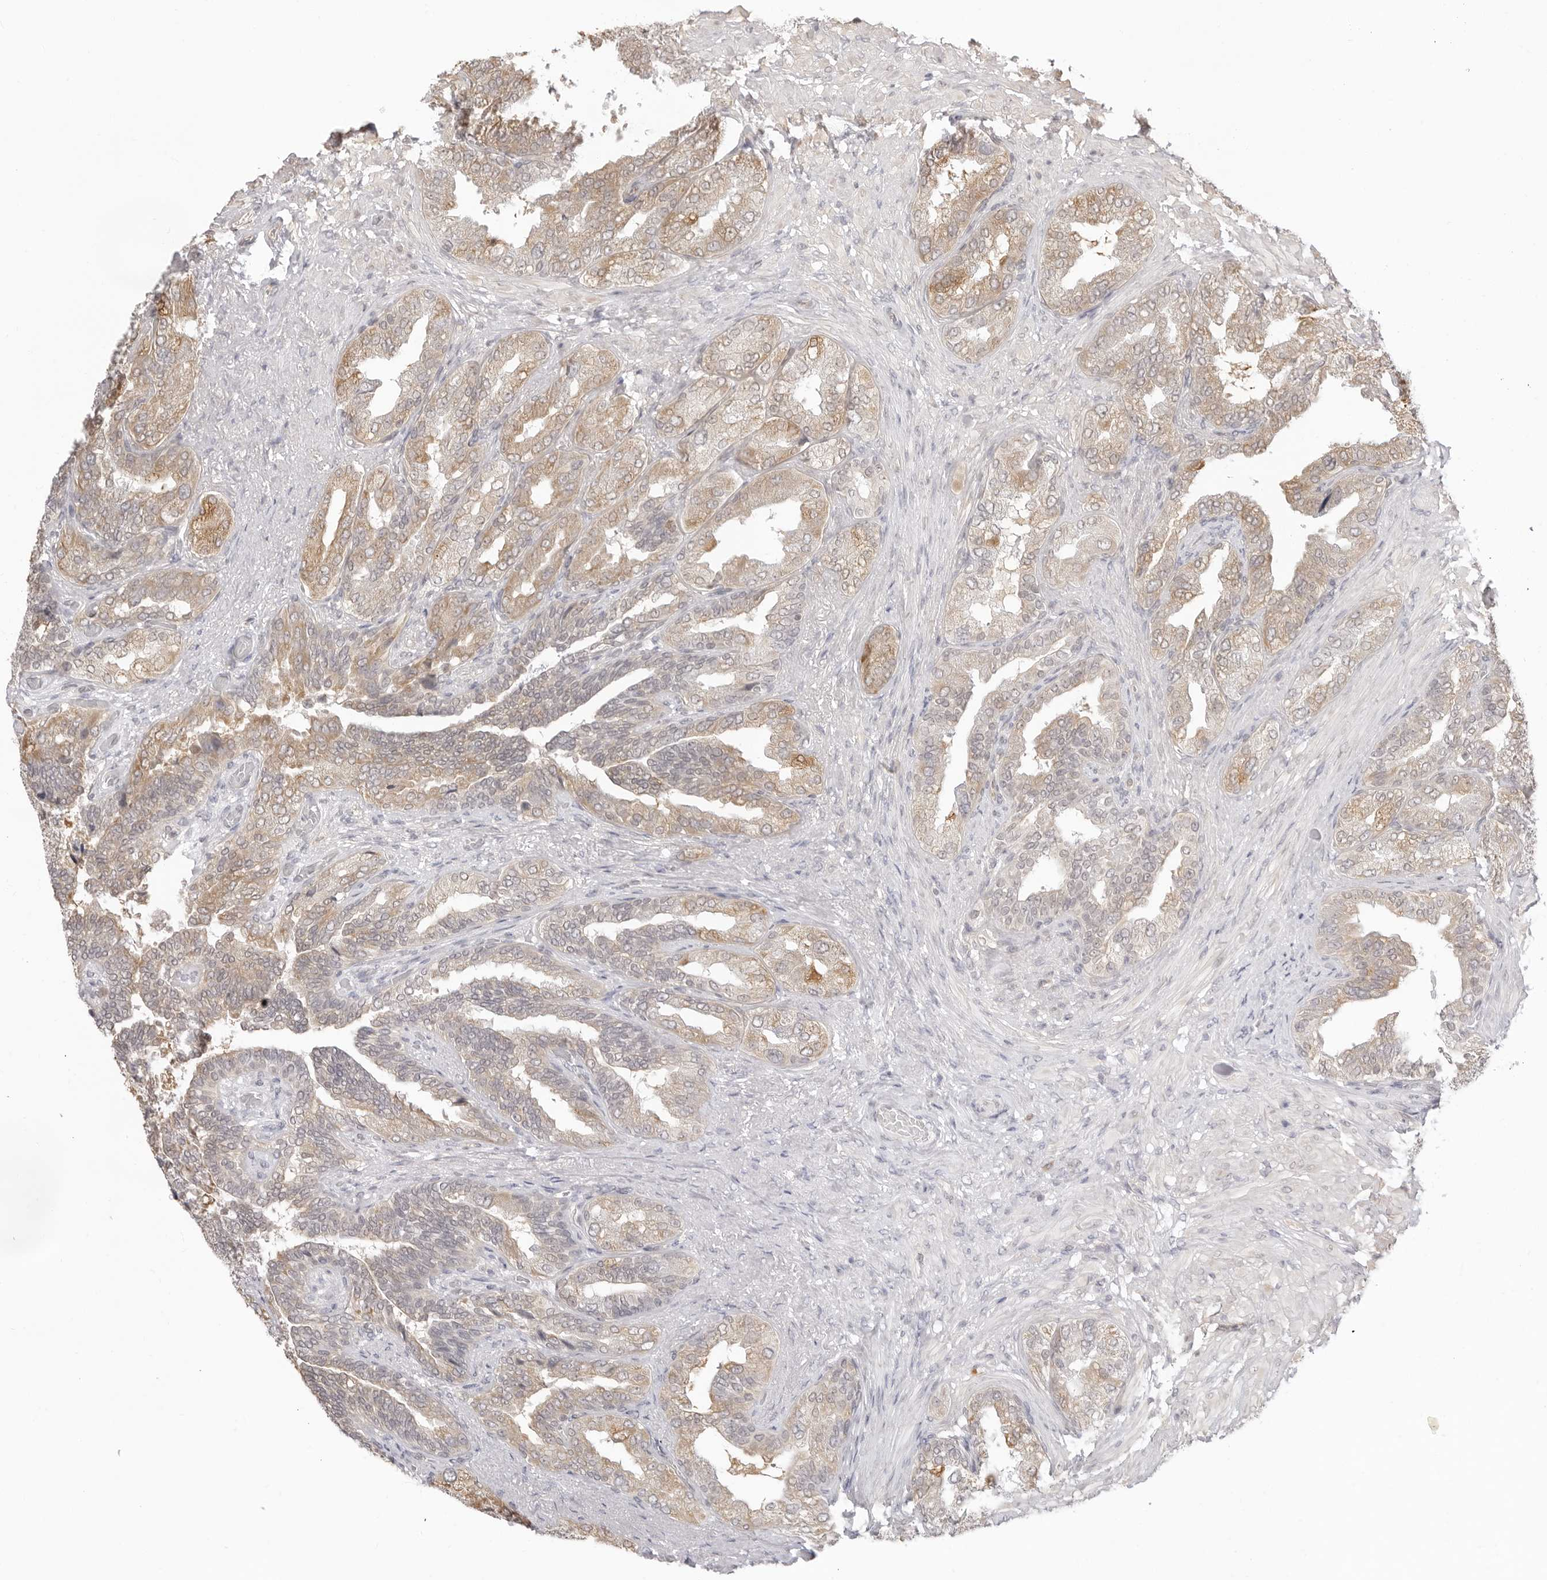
{"staining": {"intensity": "moderate", "quantity": ">75%", "location": "cytoplasmic/membranous"}, "tissue": "seminal vesicle", "cell_type": "Glandular cells", "image_type": "normal", "snomed": [{"axis": "morphology", "description": "Normal tissue, NOS"}, {"axis": "topography", "description": "Seminal veicle"}, {"axis": "topography", "description": "Peripheral nerve tissue"}], "caption": "Human seminal vesicle stained for a protein (brown) reveals moderate cytoplasmic/membranous positive staining in about >75% of glandular cells.", "gene": "FDPS", "patient": {"sex": "male", "age": 63}}